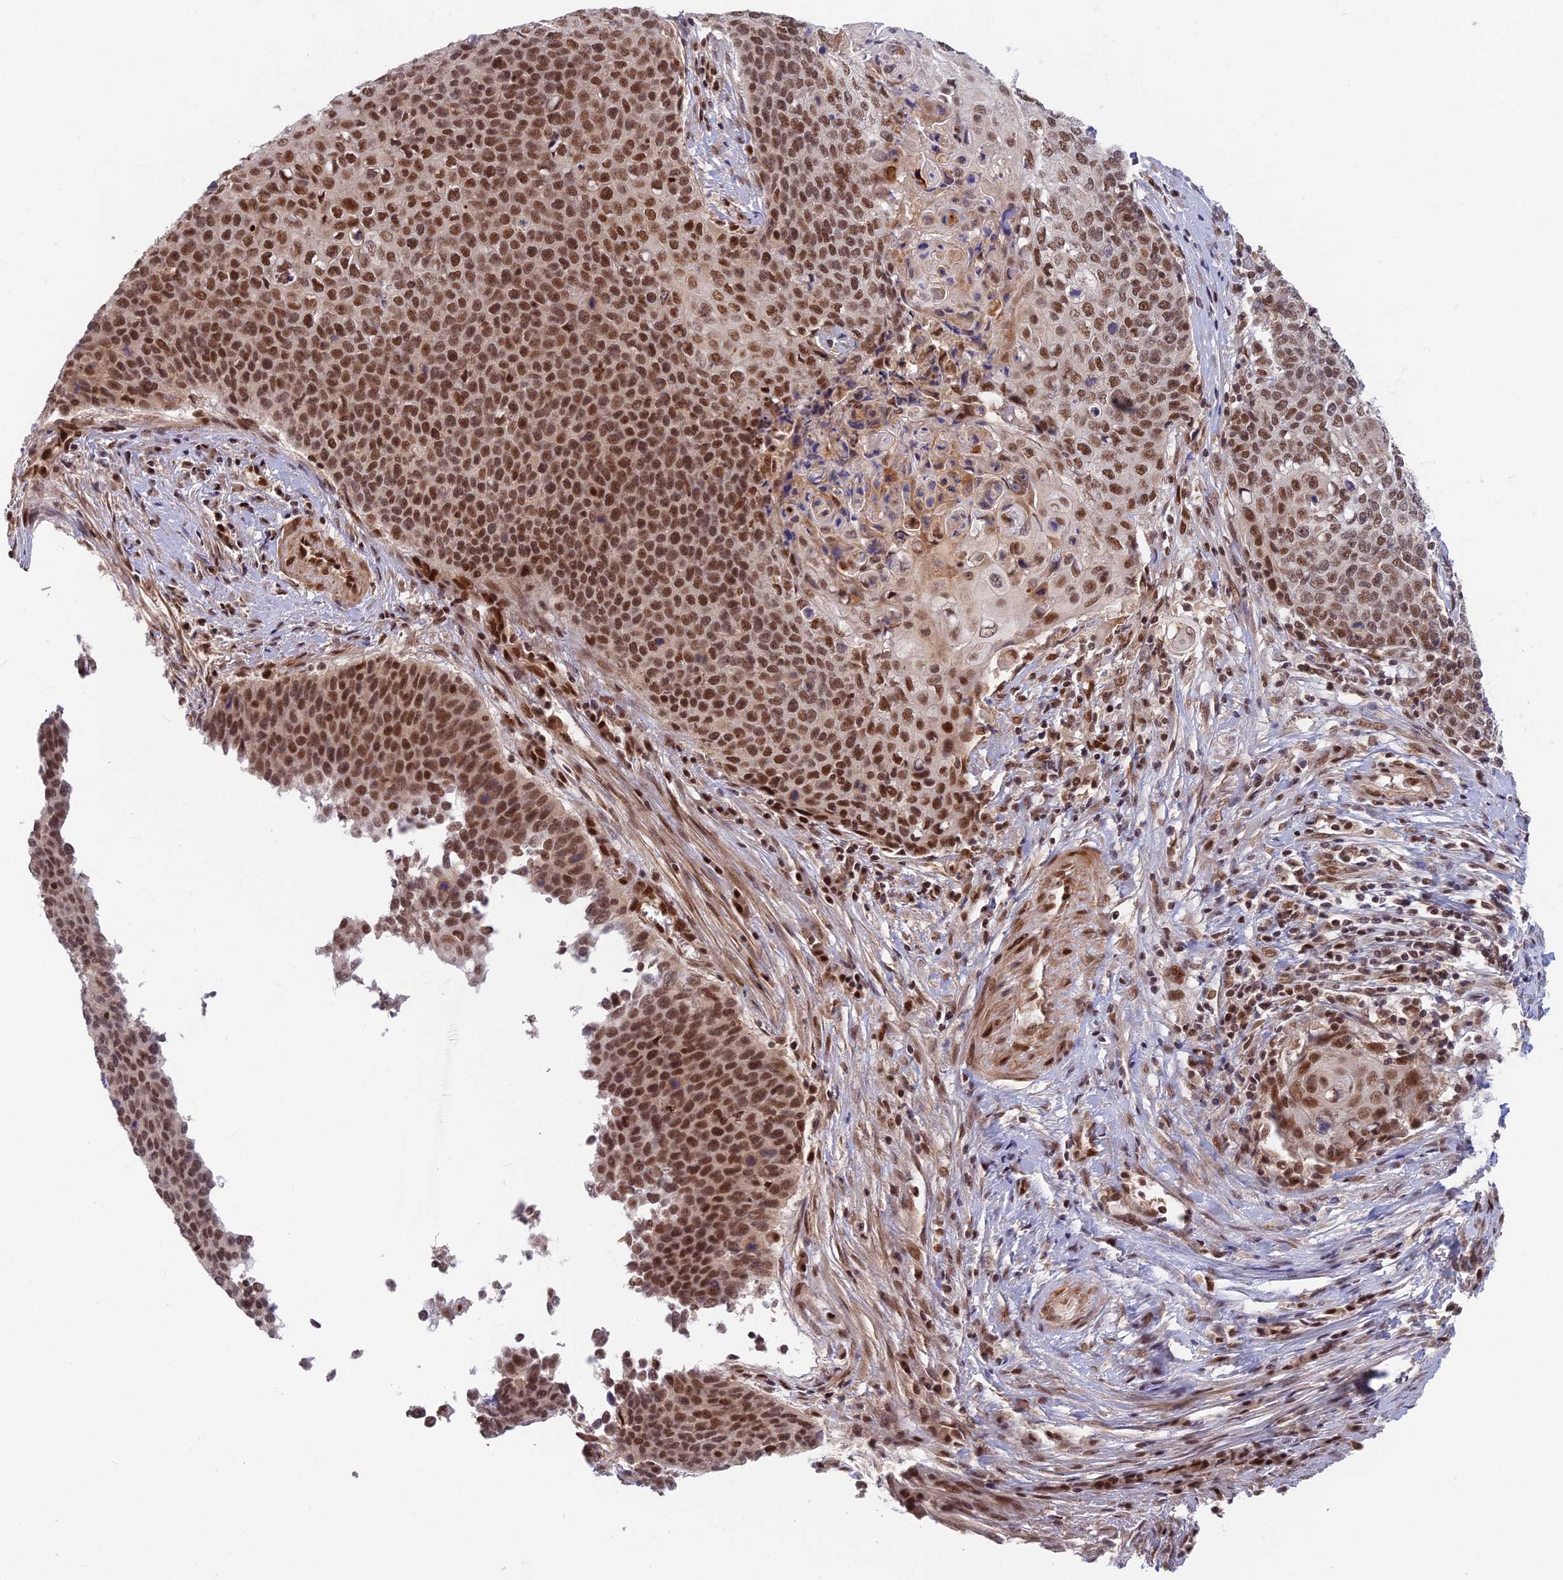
{"staining": {"intensity": "strong", "quantity": ">75%", "location": "nuclear"}, "tissue": "cervical cancer", "cell_type": "Tumor cells", "image_type": "cancer", "snomed": [{"axis": "morphology", "description": "Squamous cell carcinoma, NOS"}, {"axis": "topography", "description": "Cervix"}], "caption": "There is high levels of strong nuclear positivity in tumor cells of squamous cell carcinoma (cervical), as demonstrated by immunohistochemical staining (brown color).", "gene": "TCEA2", "patient": {"sex": "female", "age": 39}}